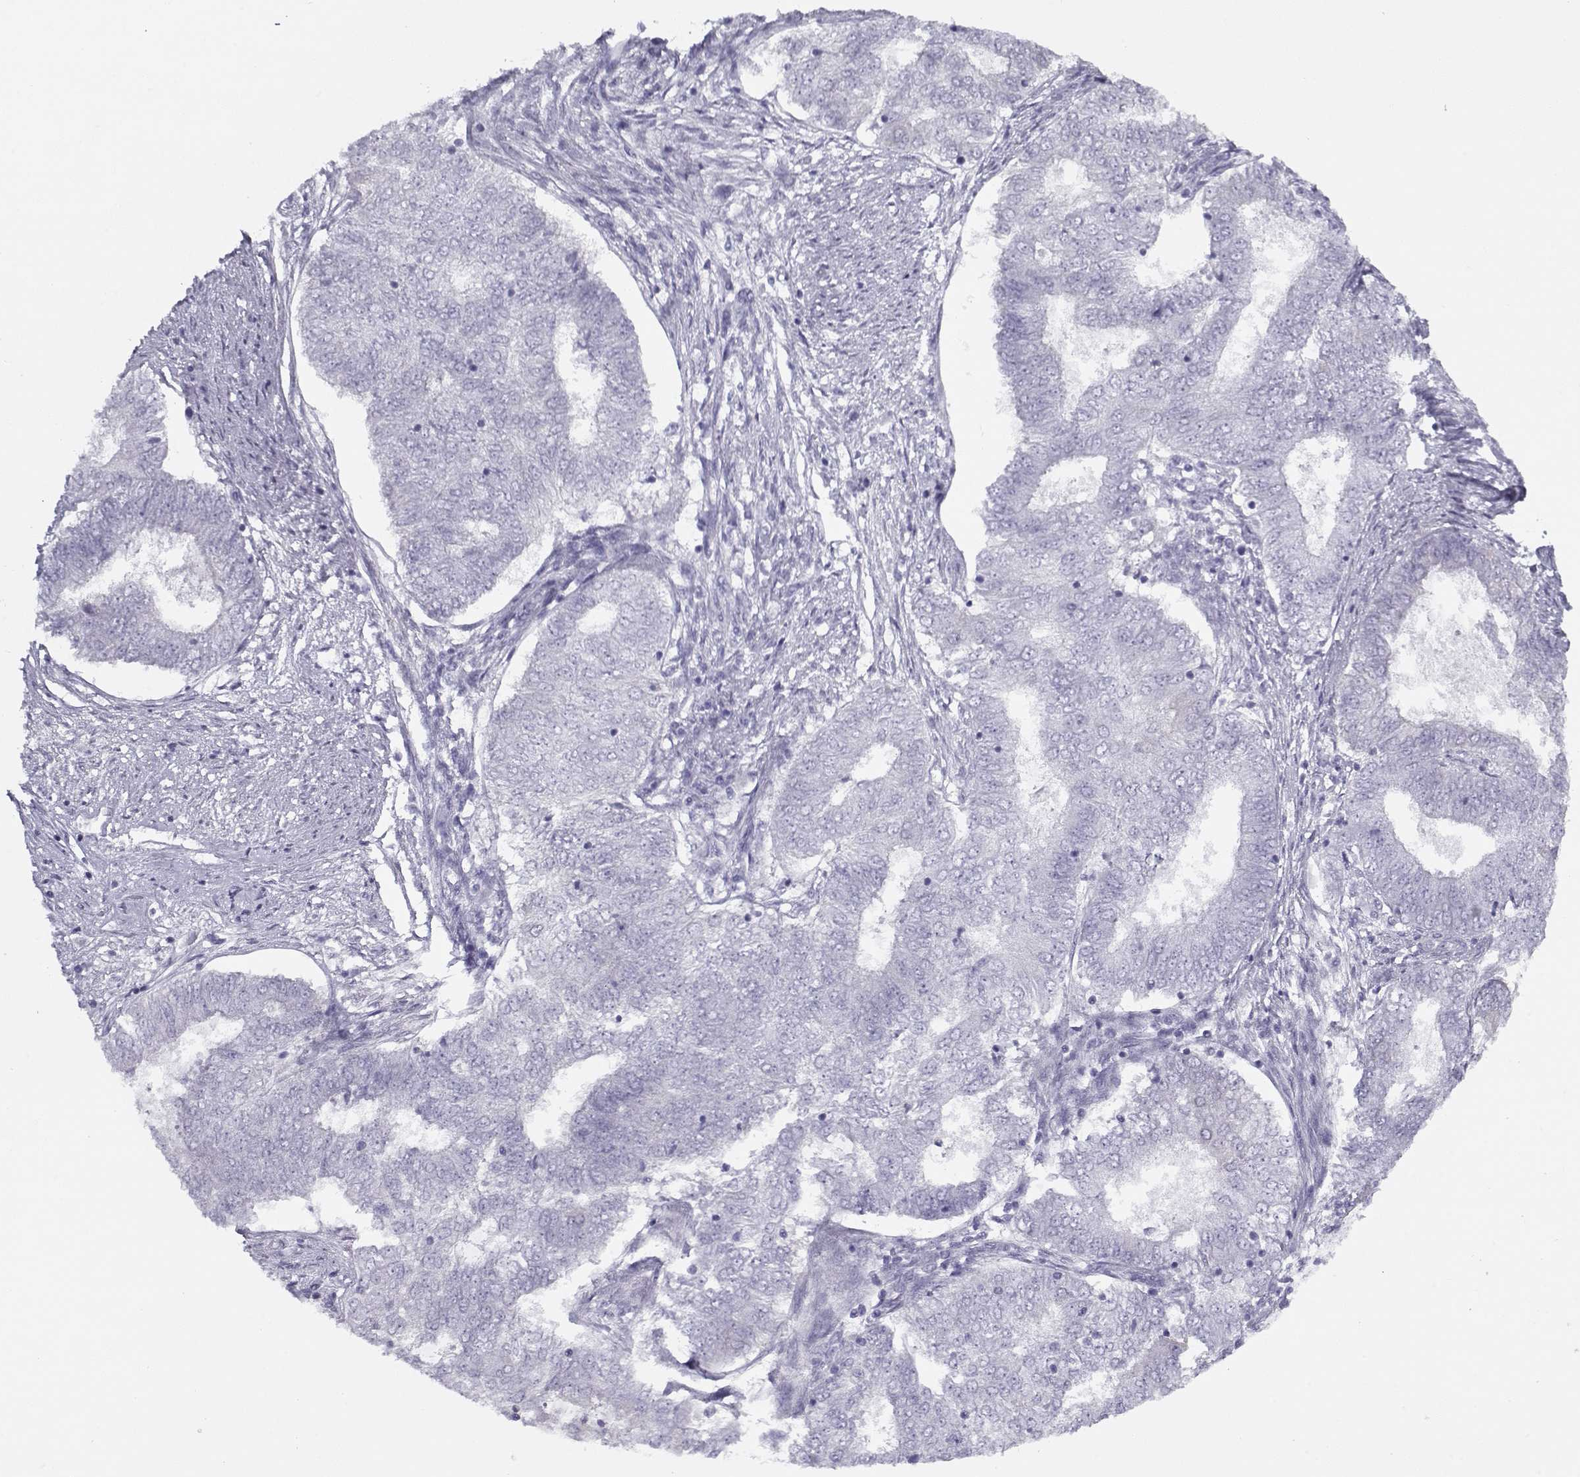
{"staining": {"intensity": "negative", "quantity": "none", "location": "none"}, "tissue": "endometrial cancer", "cell_type": "Tumor cells", "image_type": "cancer", "snomed": [{"axis": "morphology", "description": "Adenocarcinoma, NOS"}, {"axis": "topography", "description": "Endometrium"}], "caption": "Immunohistochemistry (IHC) micrograph of human adenocarcinoma (endometrial) stained for a protein (brown), which shows no expression in tumor cells.", "gene": "PP2D1", "patient": {"sex": "female", "age": 62}}